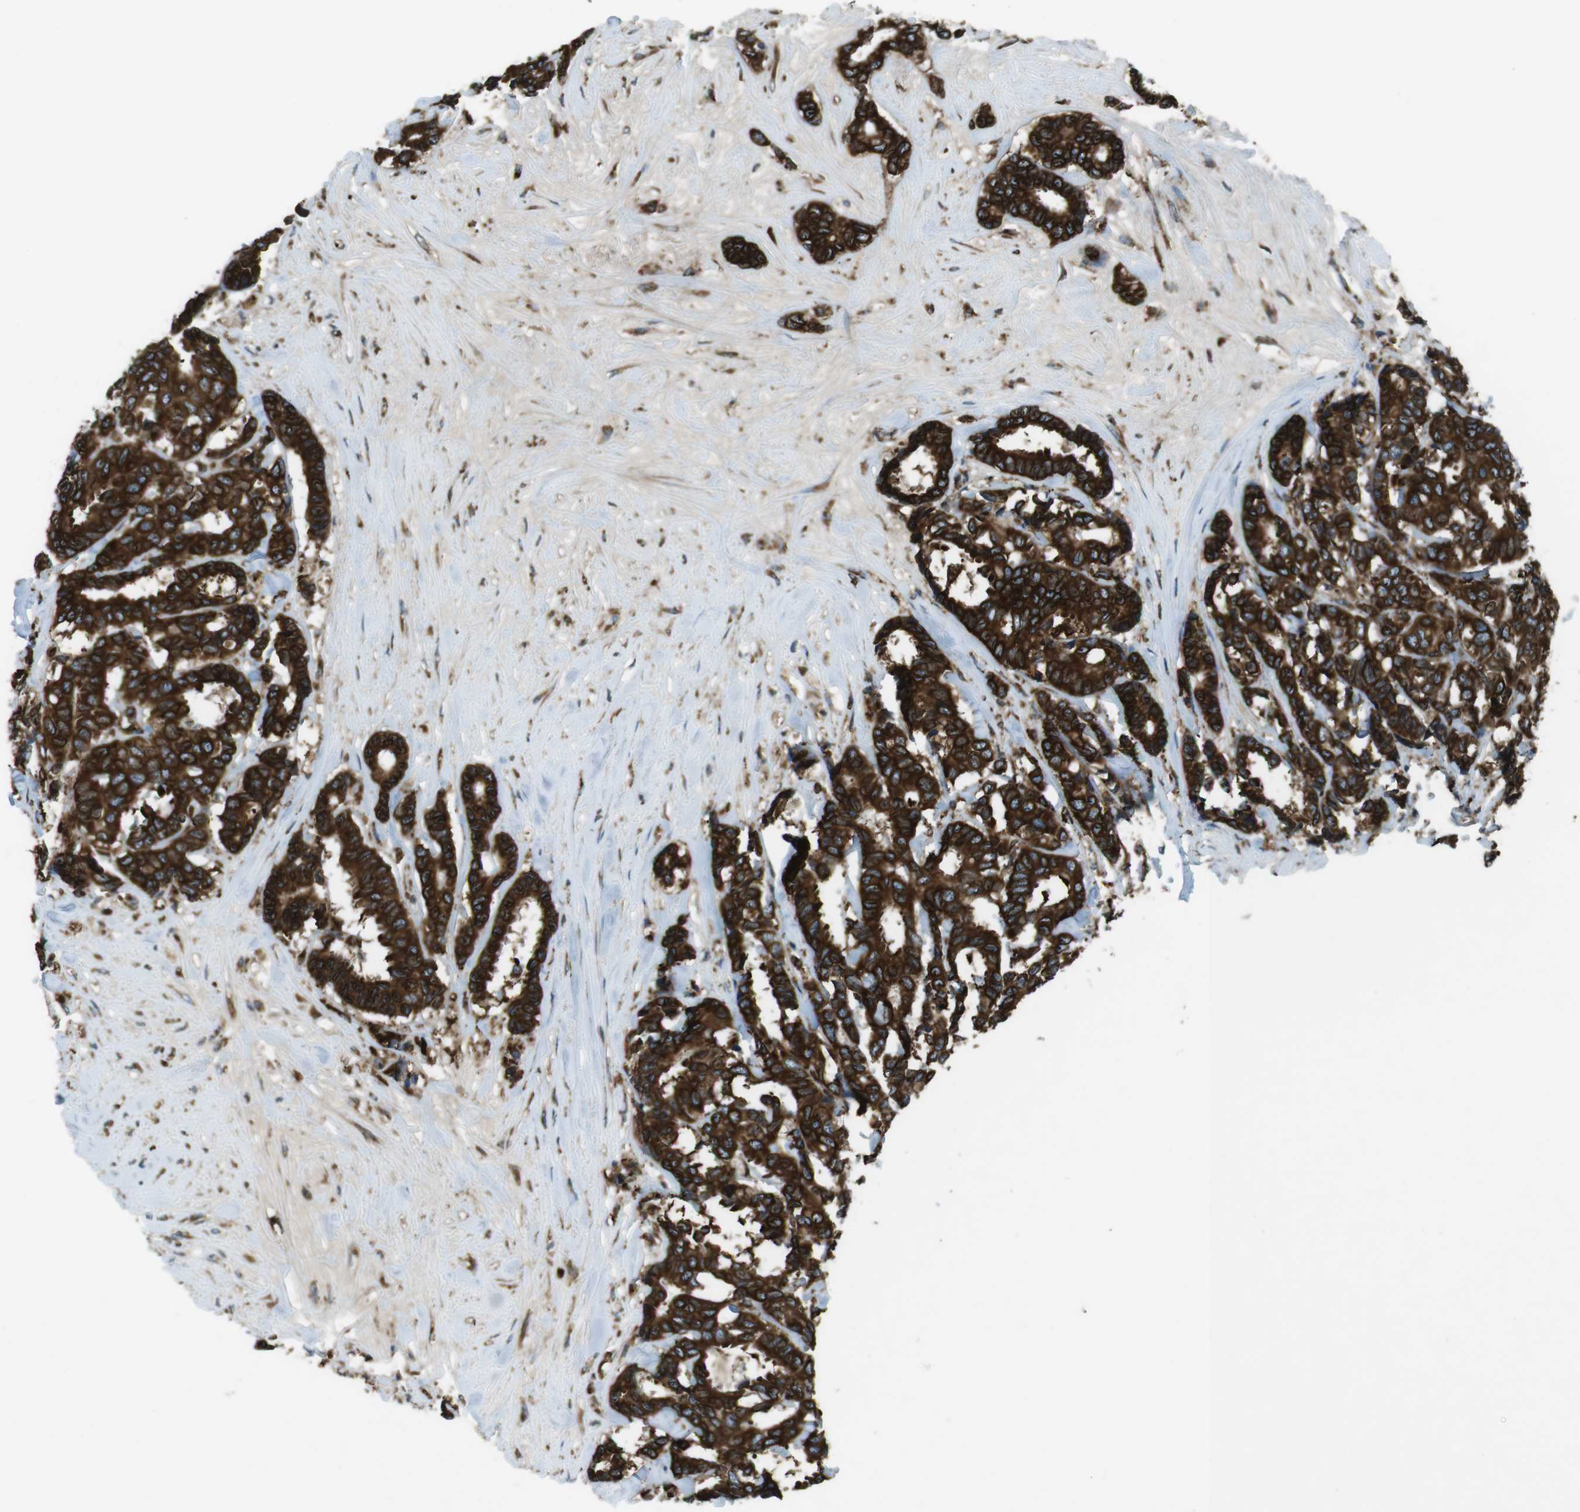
{"staining": {"intensity": "strong", "quantity": ">75%", "location": "cytoplasmic/membranous"}, "tissue": "breast cancer", "cell_type": "Tumor cells", "image_type": "cancer", "snomed": [{"axis": "morphology", "description": "Duct carcinoma"}, {"axis": "topography", "description": "Breast"}], "caption": "This is an image of immunohistochemistry staining of breast invasive ductal carcinoma, which shows strong staining in the cytoplasmic/membranous of tumor cells.", "gene": "KTN1", "patient": {"sex": "female", "age": 87}}